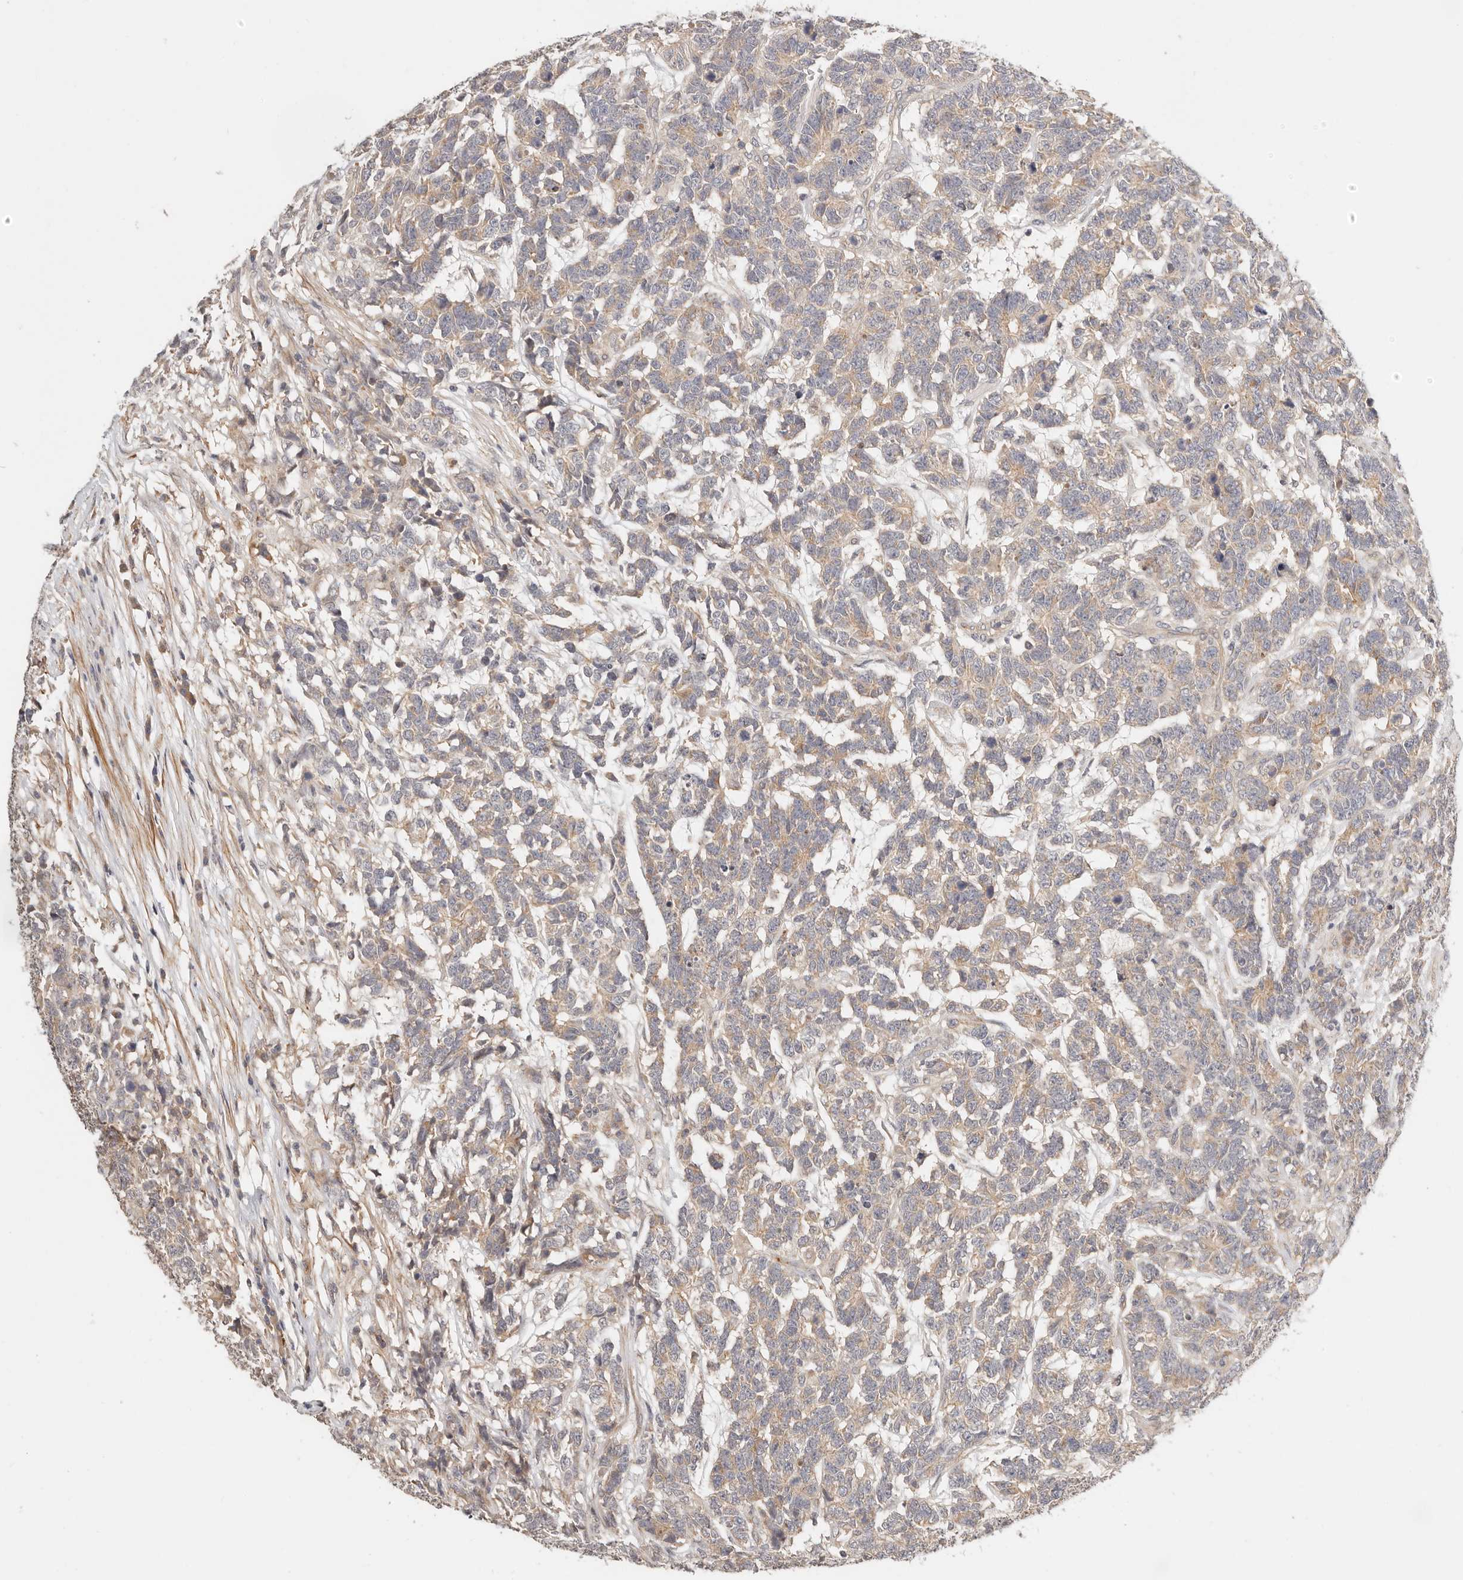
{"staining": {"intensity": "weak", "quantity": ">75%", "location": "cytoplasmic/membranous"}, "tissue": "testis cancer", "cell_type": "Tumor cells", "image_type": "cancer", "snomed": [{"axis": "morphology", "description": "Carcinoma, Embryonal, NOS"}, {"axis": "topography", "description": "Testis"}], "caption": "Immunohistochemistry staining of embryonal carcinoma (testis), which demonstrates low levels of weak cytoplasmic/membranous positivity in about >75% of tumor cells indicating weak cytoplasmic/membranous protein staining. The staining was performed using DAB (brown) for protein detection and nuclei were counterstained in hematoxylin (blue).", "gene": "ZRANB1", "patient": {"sex": "male", "age": 26}}